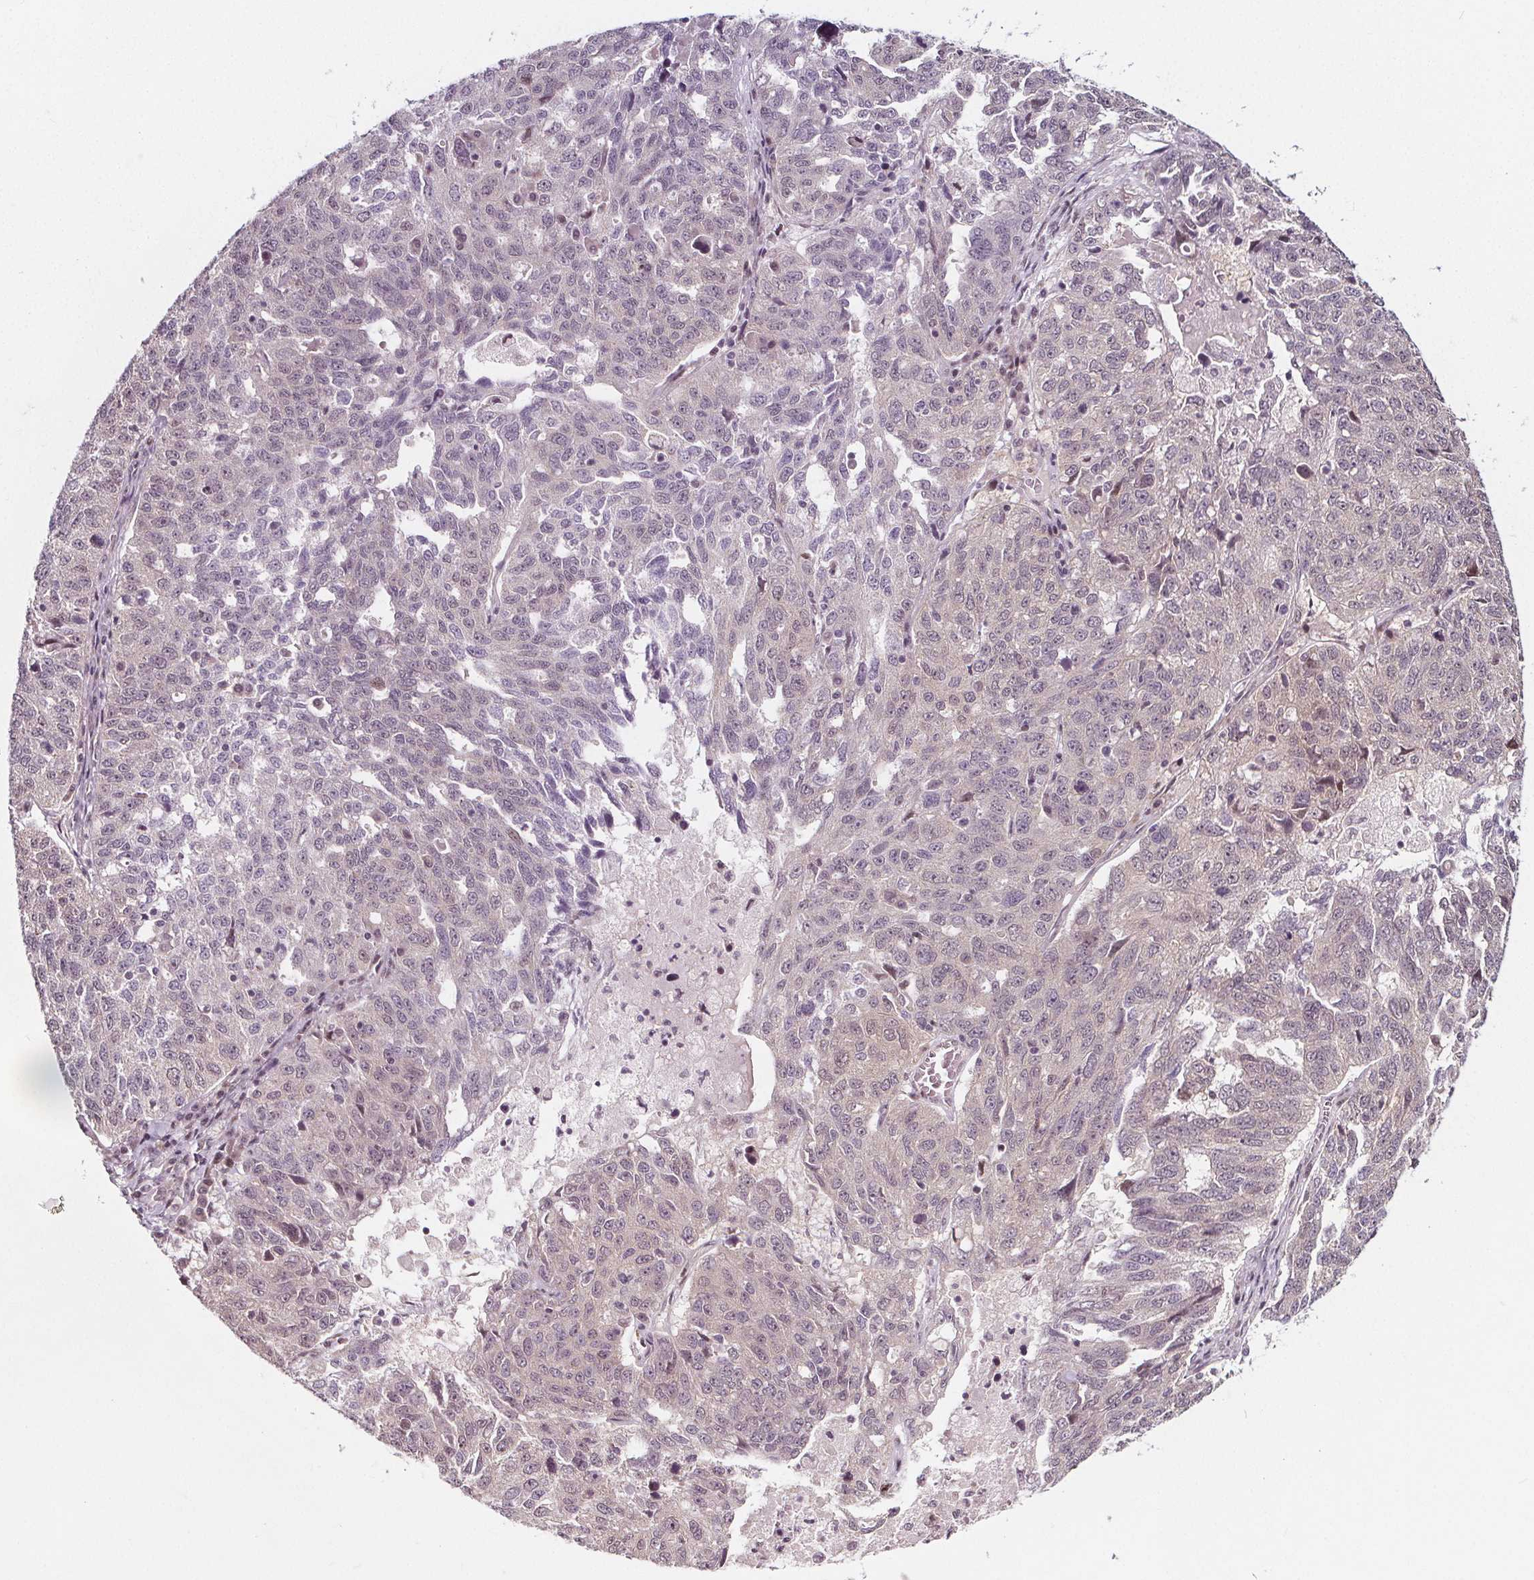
{"staining": {"intensity": "negative", "quantity": "none", "location": "none"}, "tissue": "ovarian cancer", "cell_type": "Tumor cells", "image_type": "cancer", "snomed": [{"axis": "morphology", "description": "Cystadenocarcinoma, serous, NOS"}, {"axis": "topography", "description": "Ovary"}], "caption": "This is an immunohistochemistry (IHC) histopathology image of human ovarian serous cystadenocarcinoma. There is no expression in tumor cells.", "gene": "AKT1S1", "patient": {"sex": "female", "age": 71}}